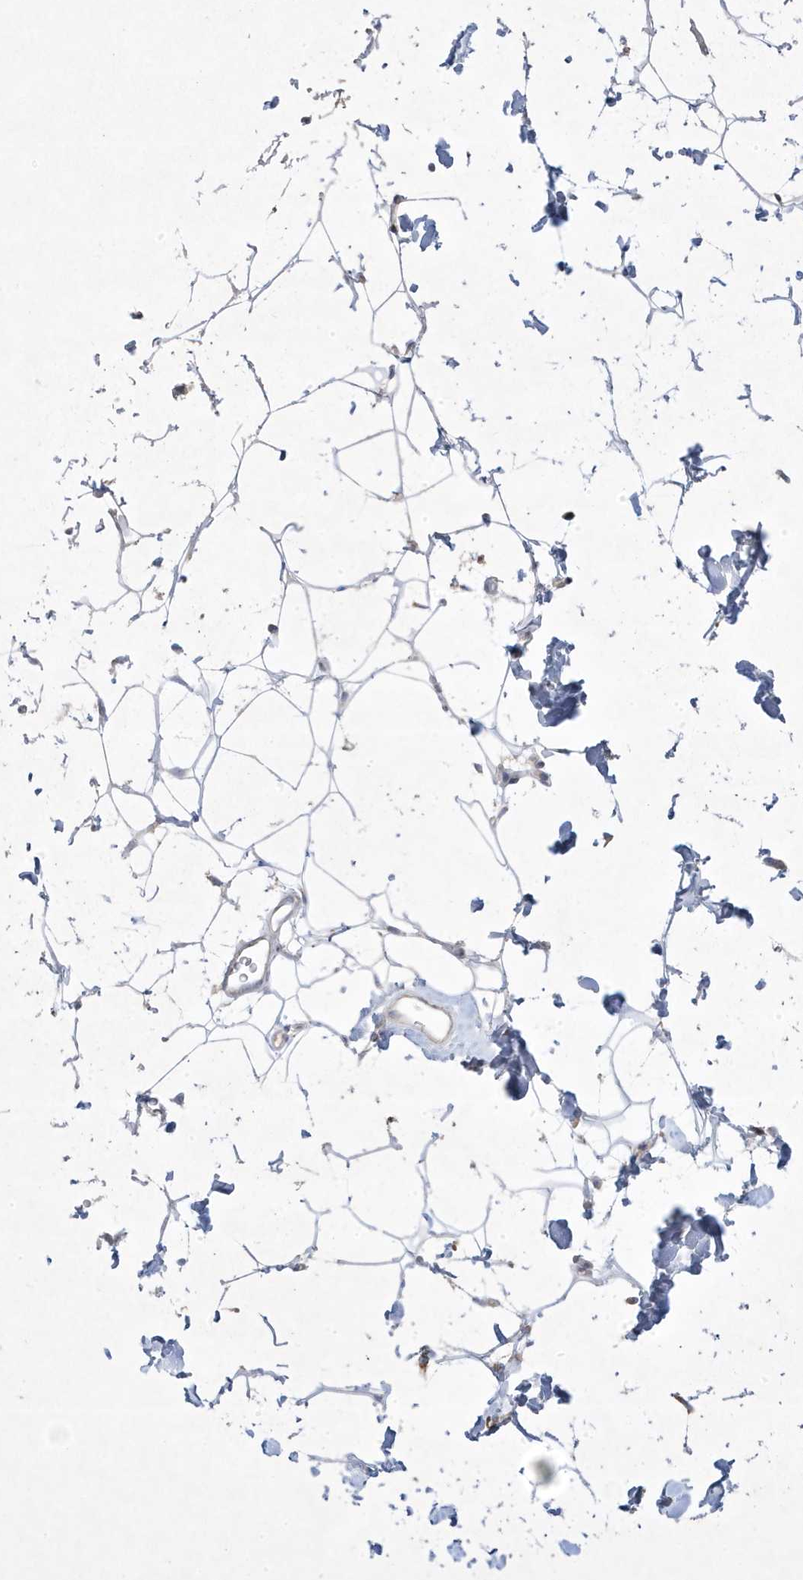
{"staining": {"intensity": "negative", "quantity": "none", "location": "none"}, "tissue": "adipose tissue", "cell_type": "Adipocytes", "image_type": "normal", "snomed": [{"axis": "morphology", "description": "Normal tissue, NOS"}, {"axis": "topography", "description": "Breast"}], "caption": "The image demonstrates no significant expression in adipocytes of adipose tissue. (Brightfield microscopy of DAB immunohistochemistry at high magnification).", "gene": "ADAMTSL3", "patient": {"sex": "female", "age": 26}}